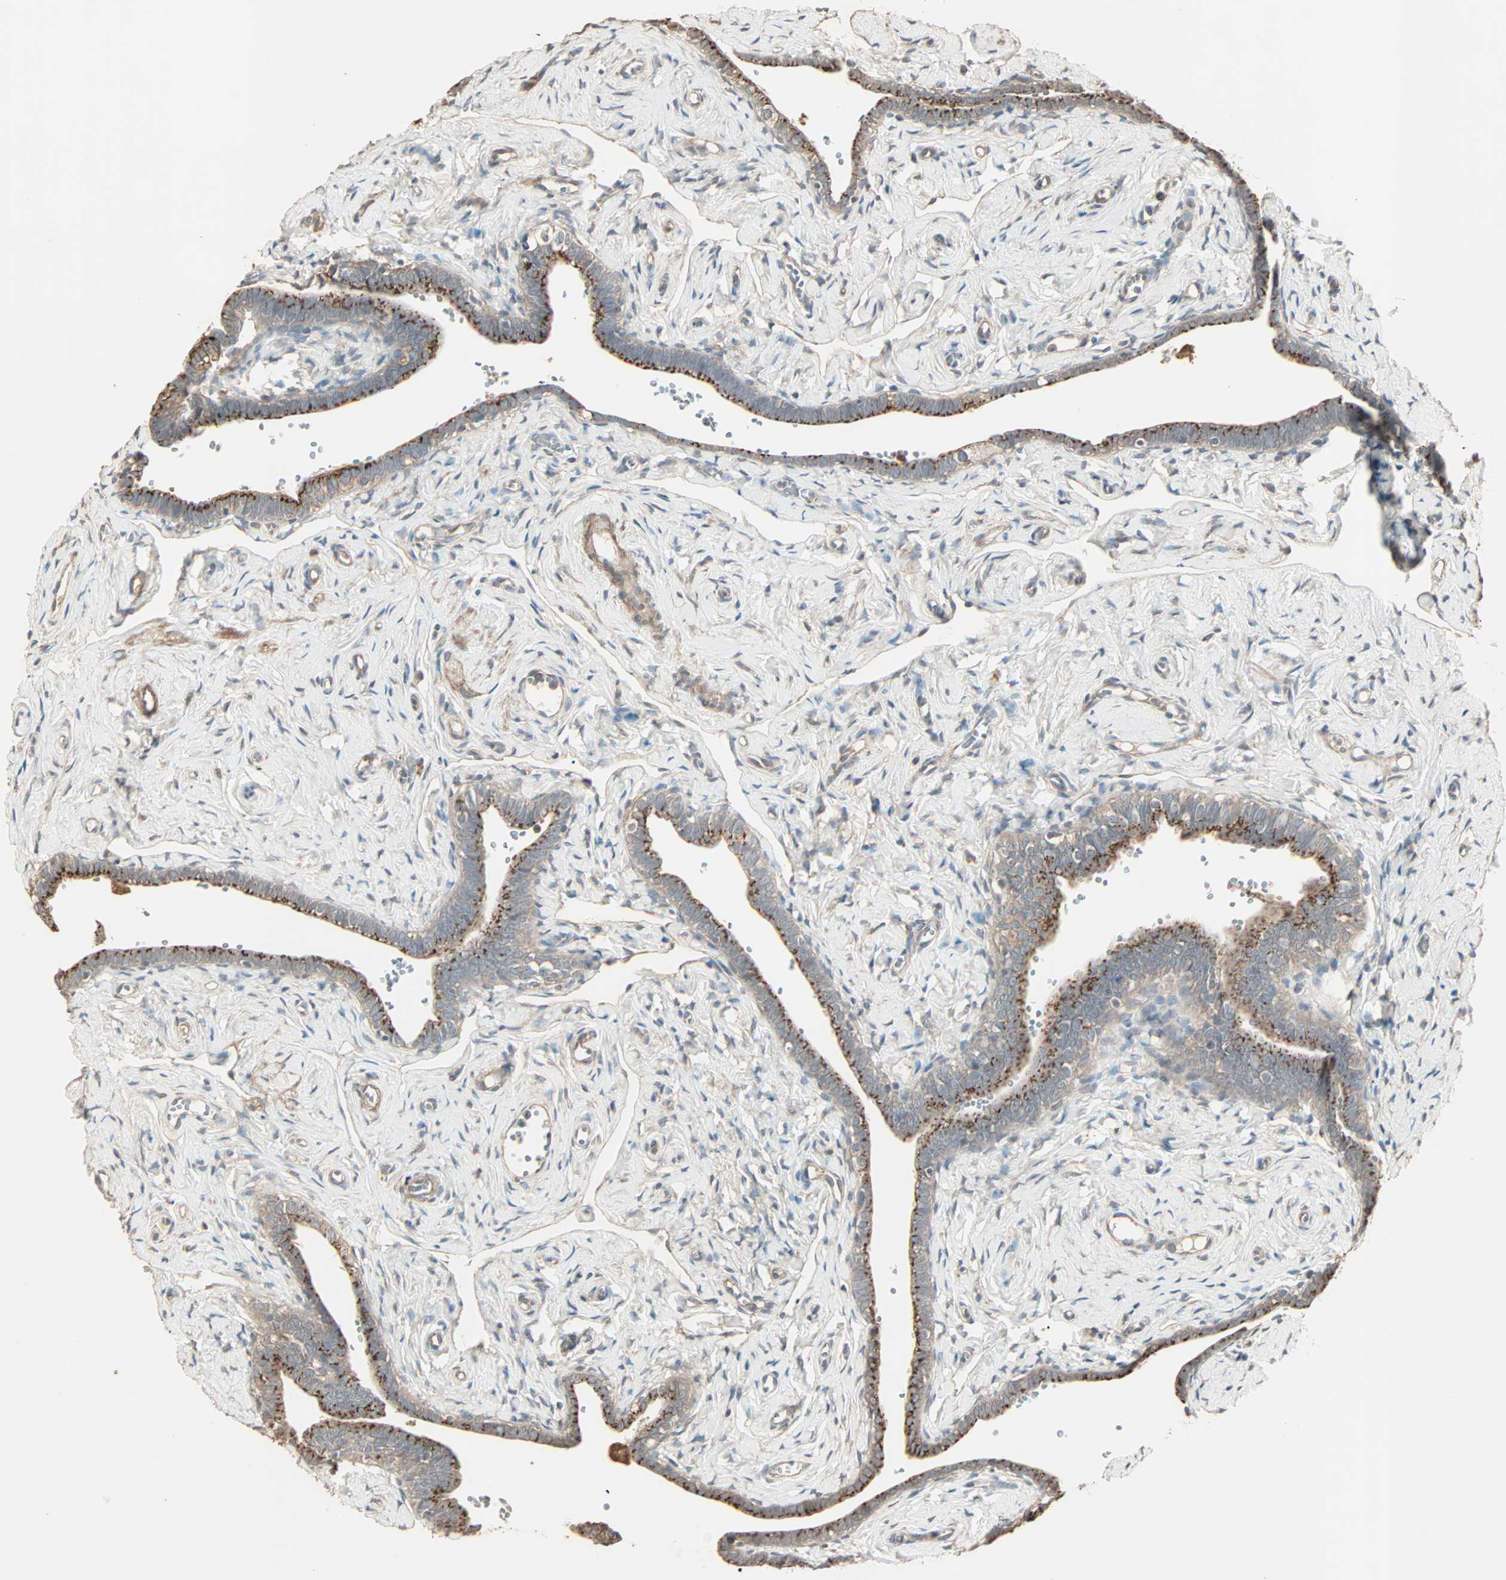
{"staining": {"intensity": "strong", "quantity": ">75%", "location": "cytoplasmic/membranous"}, "tissue": "fallopian tube", "cell_type": "Glandular cells", "image_type": "normal", "snomed": [{"axis": "morphology", "description": "Normal tissue, NOS"}, {"axis": "topography", "description": "Fallopian tube"}], "caption": "Immunohistochemistry (IHC) photomicrograph of normal human fallopian tube stained for a protein (brown), which demonstrates high levels of strong cytoplasmic/membranous expression in approximately >75% of glandular cells.", "gene": "GALNT3", "patient": {"sex": "female", "age": 71}}